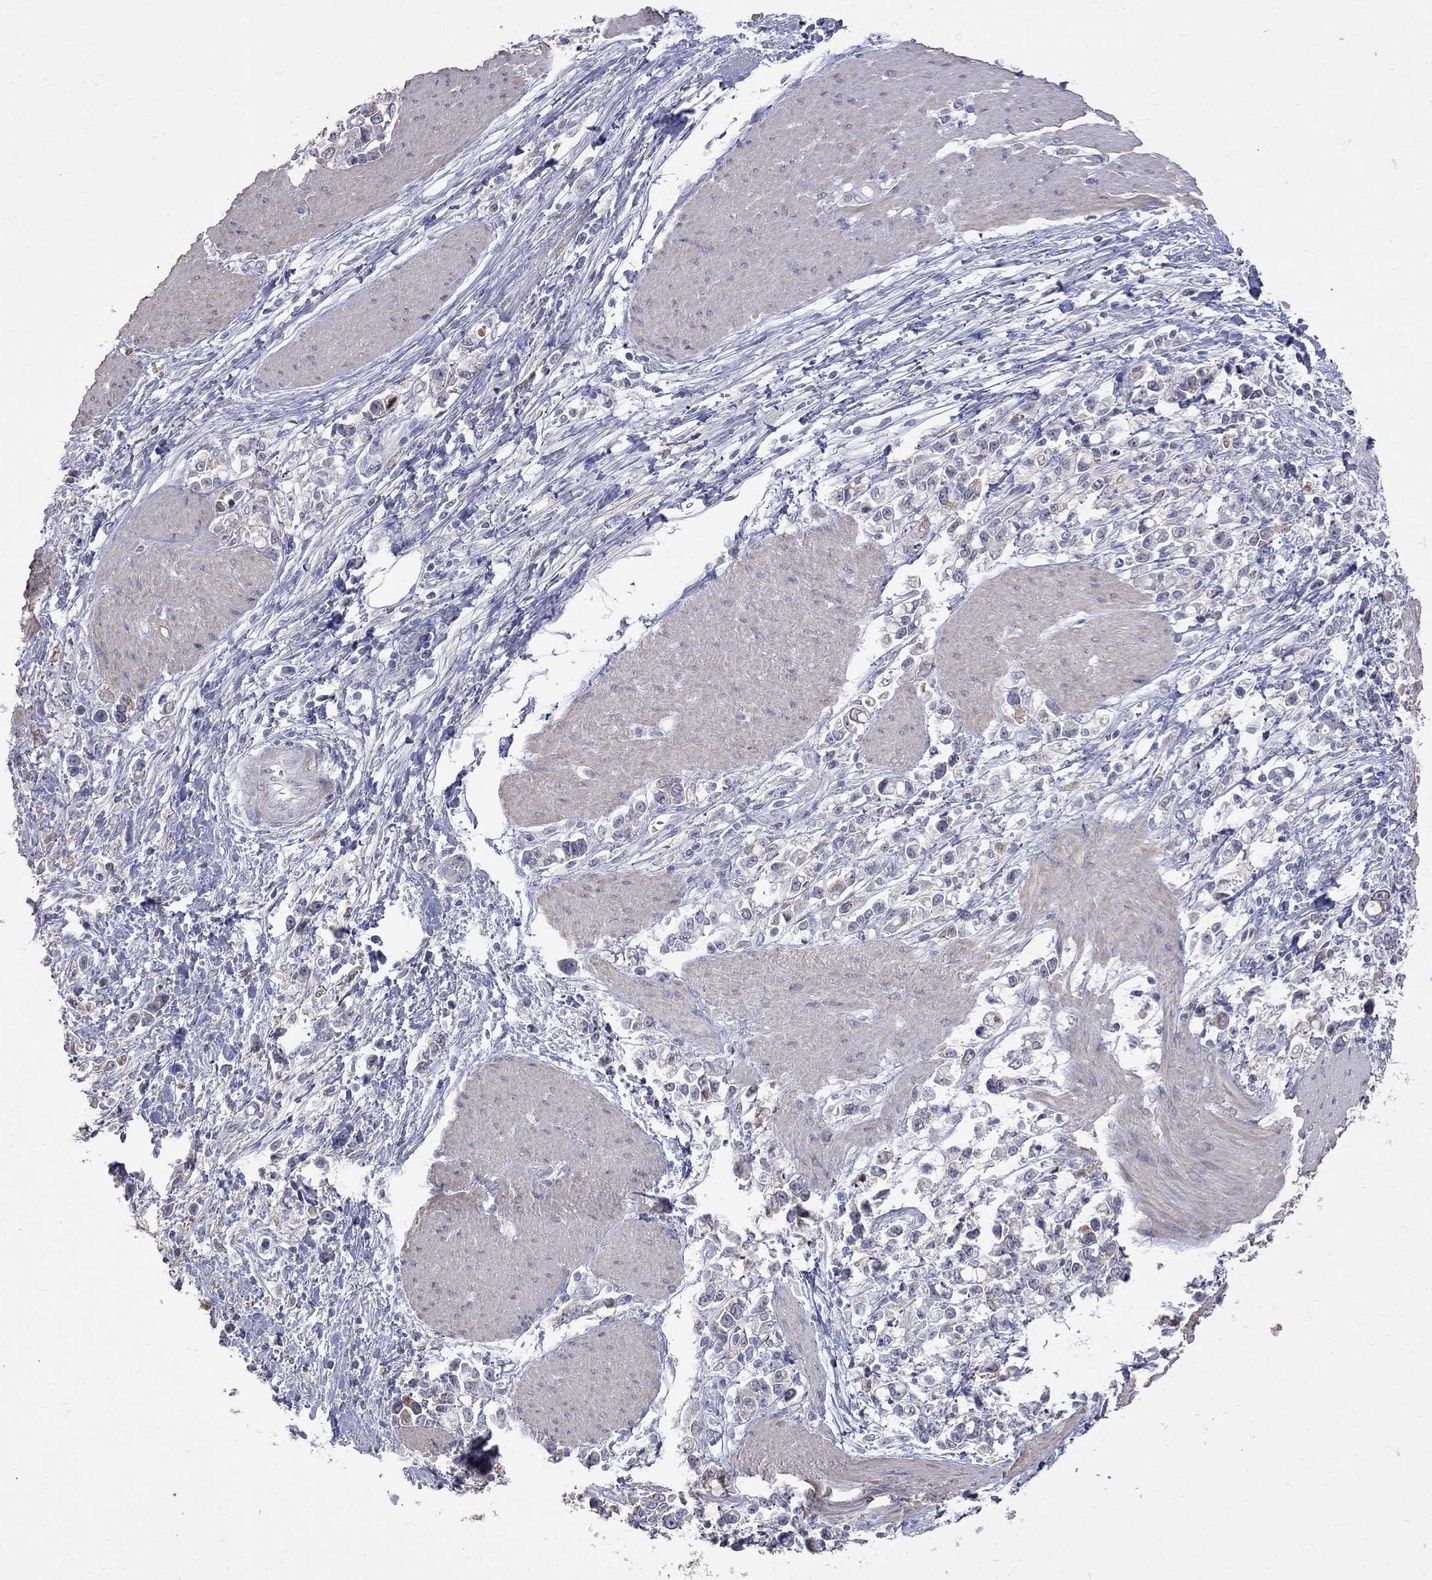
{"staining": {"intensity": "weak", "quantity": "<25%", "location": "cytoplasmic/membranous"}, "tissue": "stomach cancer", "cell_type": "Tumor cells", "image_type": "cancer", "snomed": [{"axis": "morphology", "description": "Adenocarcinoma, NOS"}, {"axis": "topography", "description": "Stomach"}], "caption": "DAB immunohistochemical staining of adenocarcinoma (stomach) displays no significant staining in tumor cells.", "gene": "CKAP2", "patient": {"sex": "male", "age": 63}}